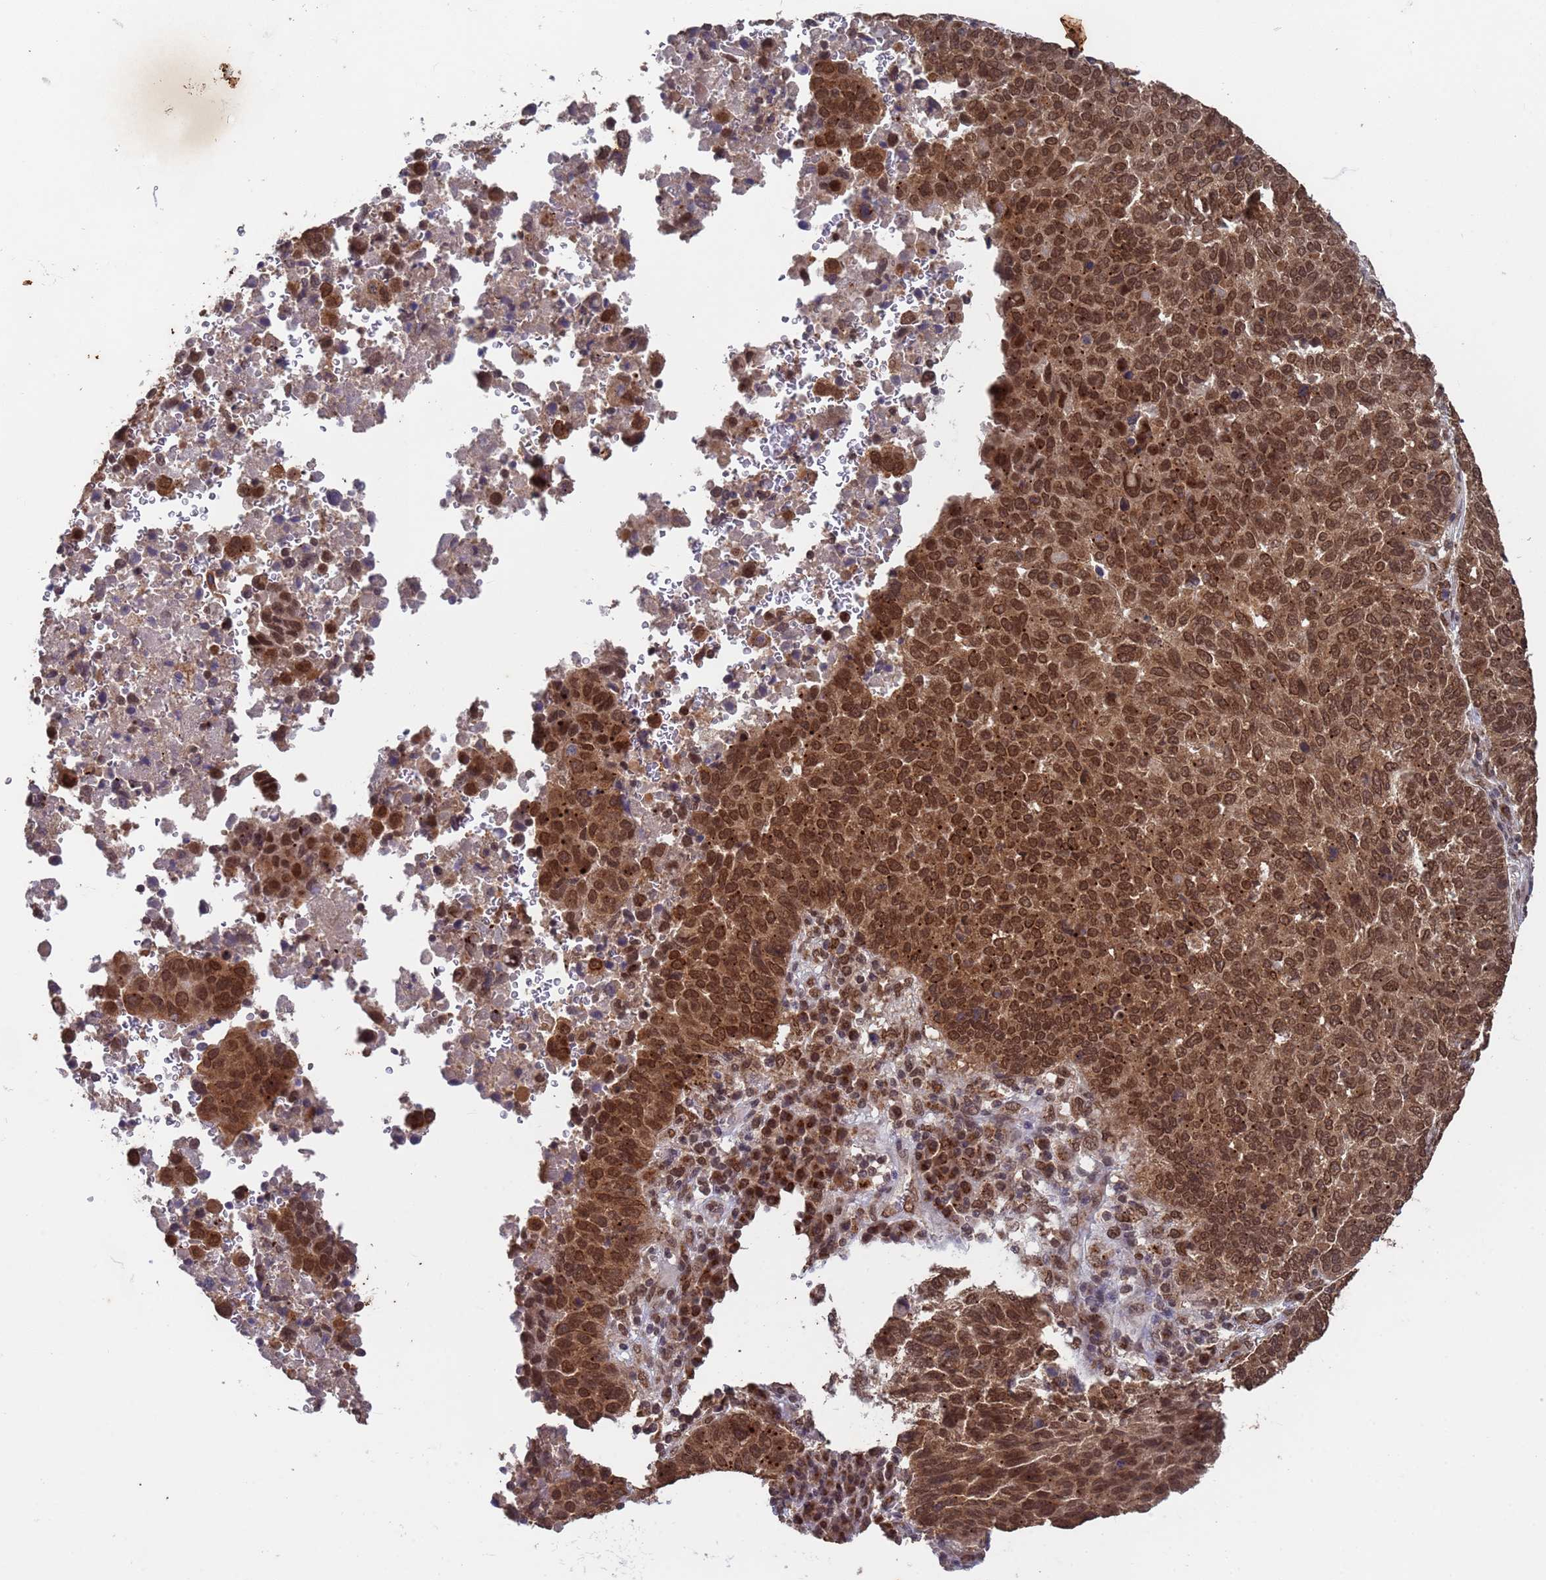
{"staining": {"intensity": "moderate", "quantity": ">75%", "location": "cytoplasmic/membranous,nuclear"}, "tissue": "lung cancer", "cell_type": "Tumor cells", "image_type": "cancer", "snomed": [{"axis": "morphology", "description": "Squamous cell carcinoma, NOS"}, {"axis": "topography", "description": "Lung"}], "caption": "Lung cancer stained for a protein shows moderate cytoplasmic/membranous and nuclear positivity in tumor cells. The staining is performed using DAB brown chromogen to label protein expression. The nuclei are counter-stained blue using hematoxylin.", "gene": "FUBP3", "patient": {"sex": "male", "age": 73}}